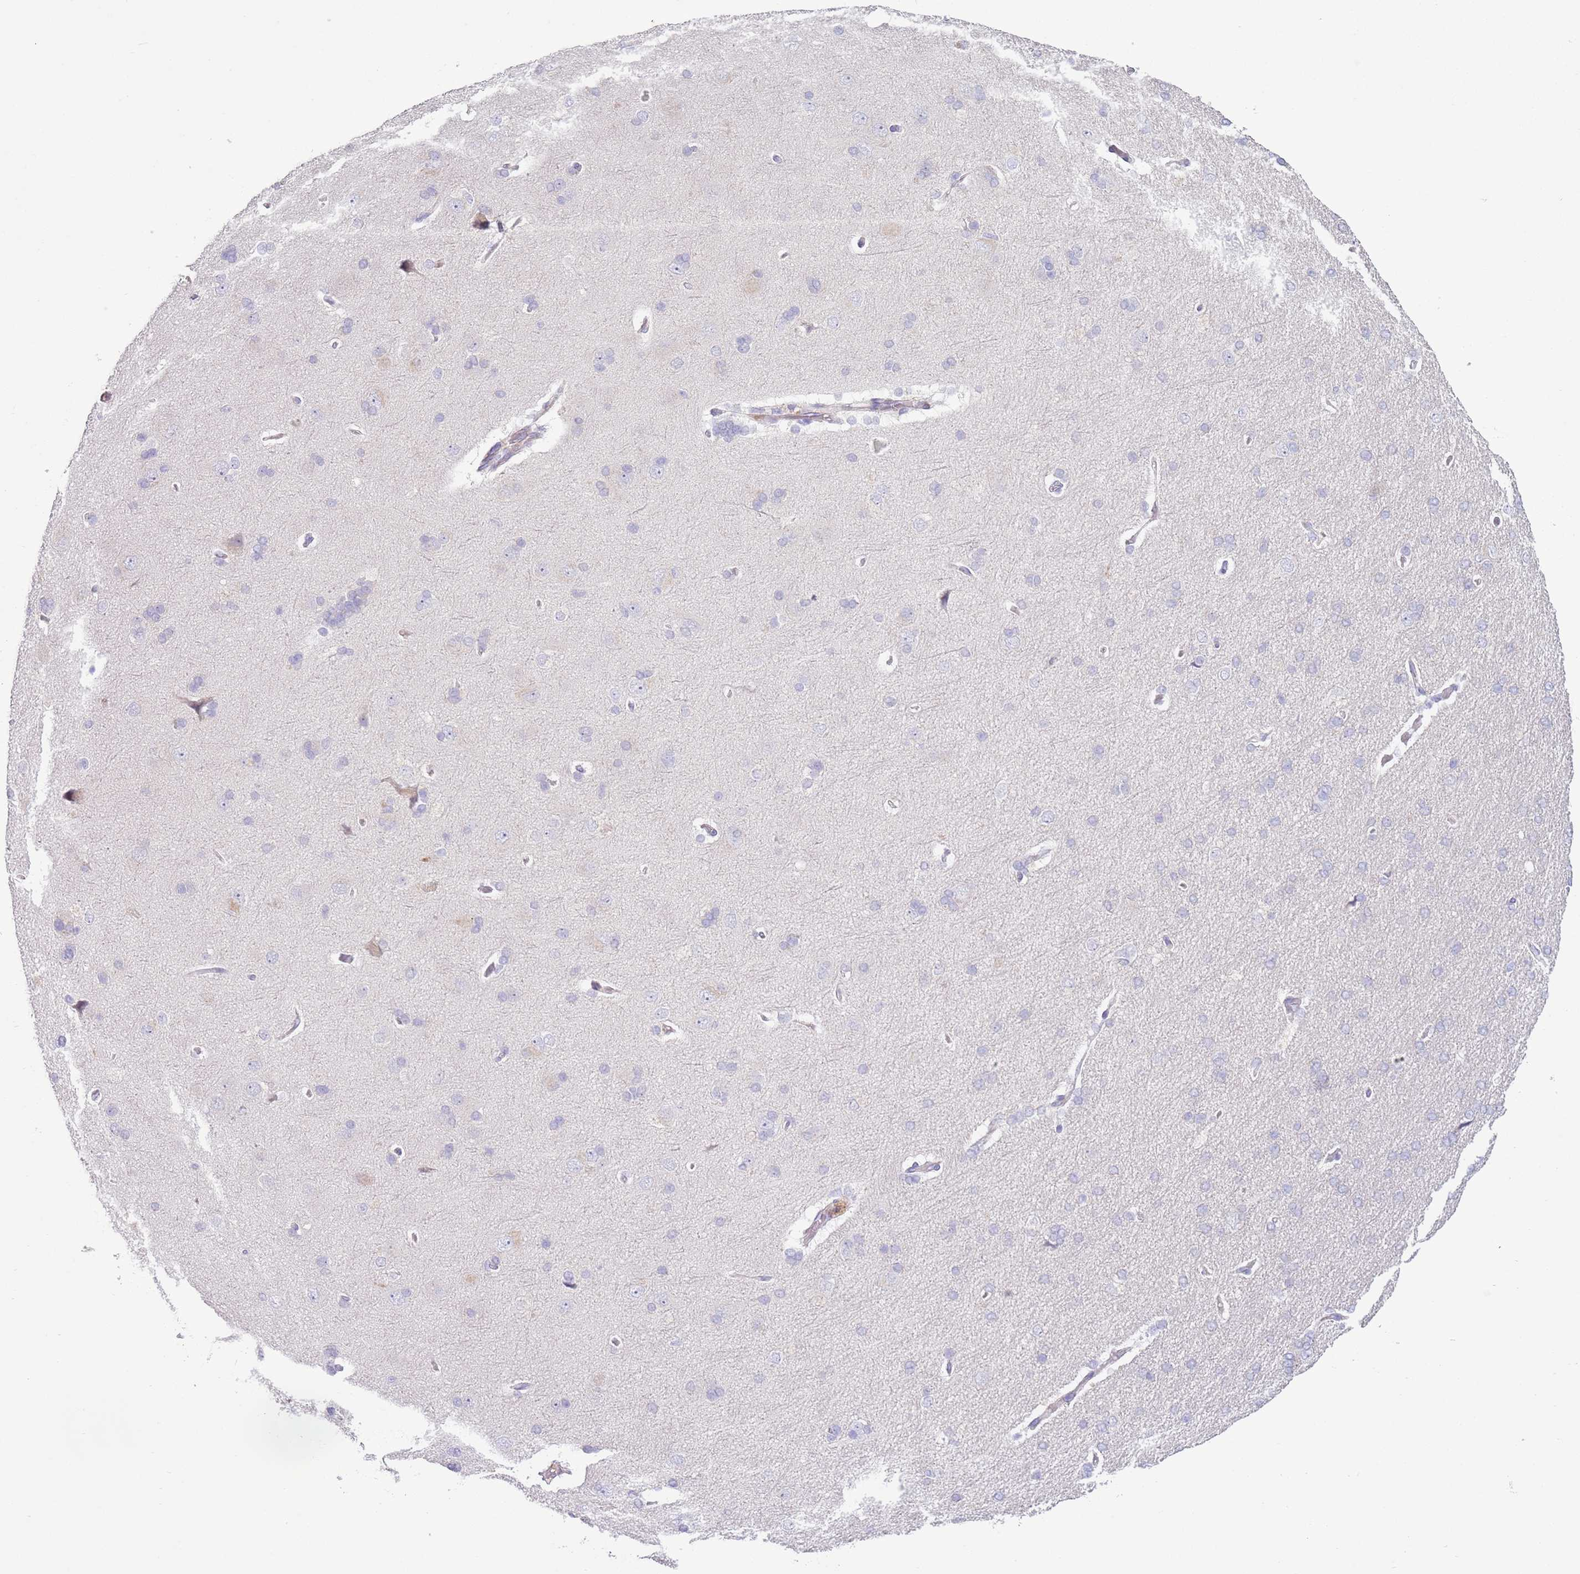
{"staining": {"intensity": "negative", "quantity": "none", "location": "none"}, "tissue": "cerebral cortex", "cell_type": "Endothelial cells", "image_type": "normal", "snomed": [{"axis": "morphology", "description": "Normal tissue, NOS"}, {"axis": "topography", "description": "Cerebral cortex"}], "caption": "Benign cerebral cortex was stained to show a protein in brown. There is no significant positivity in endothelial cells. (Immunohistochemistry (ihc), brightfield microscopy, high magnification).", "gene": "ZNF239", "patient": {"sex": "male", "age": 62}}